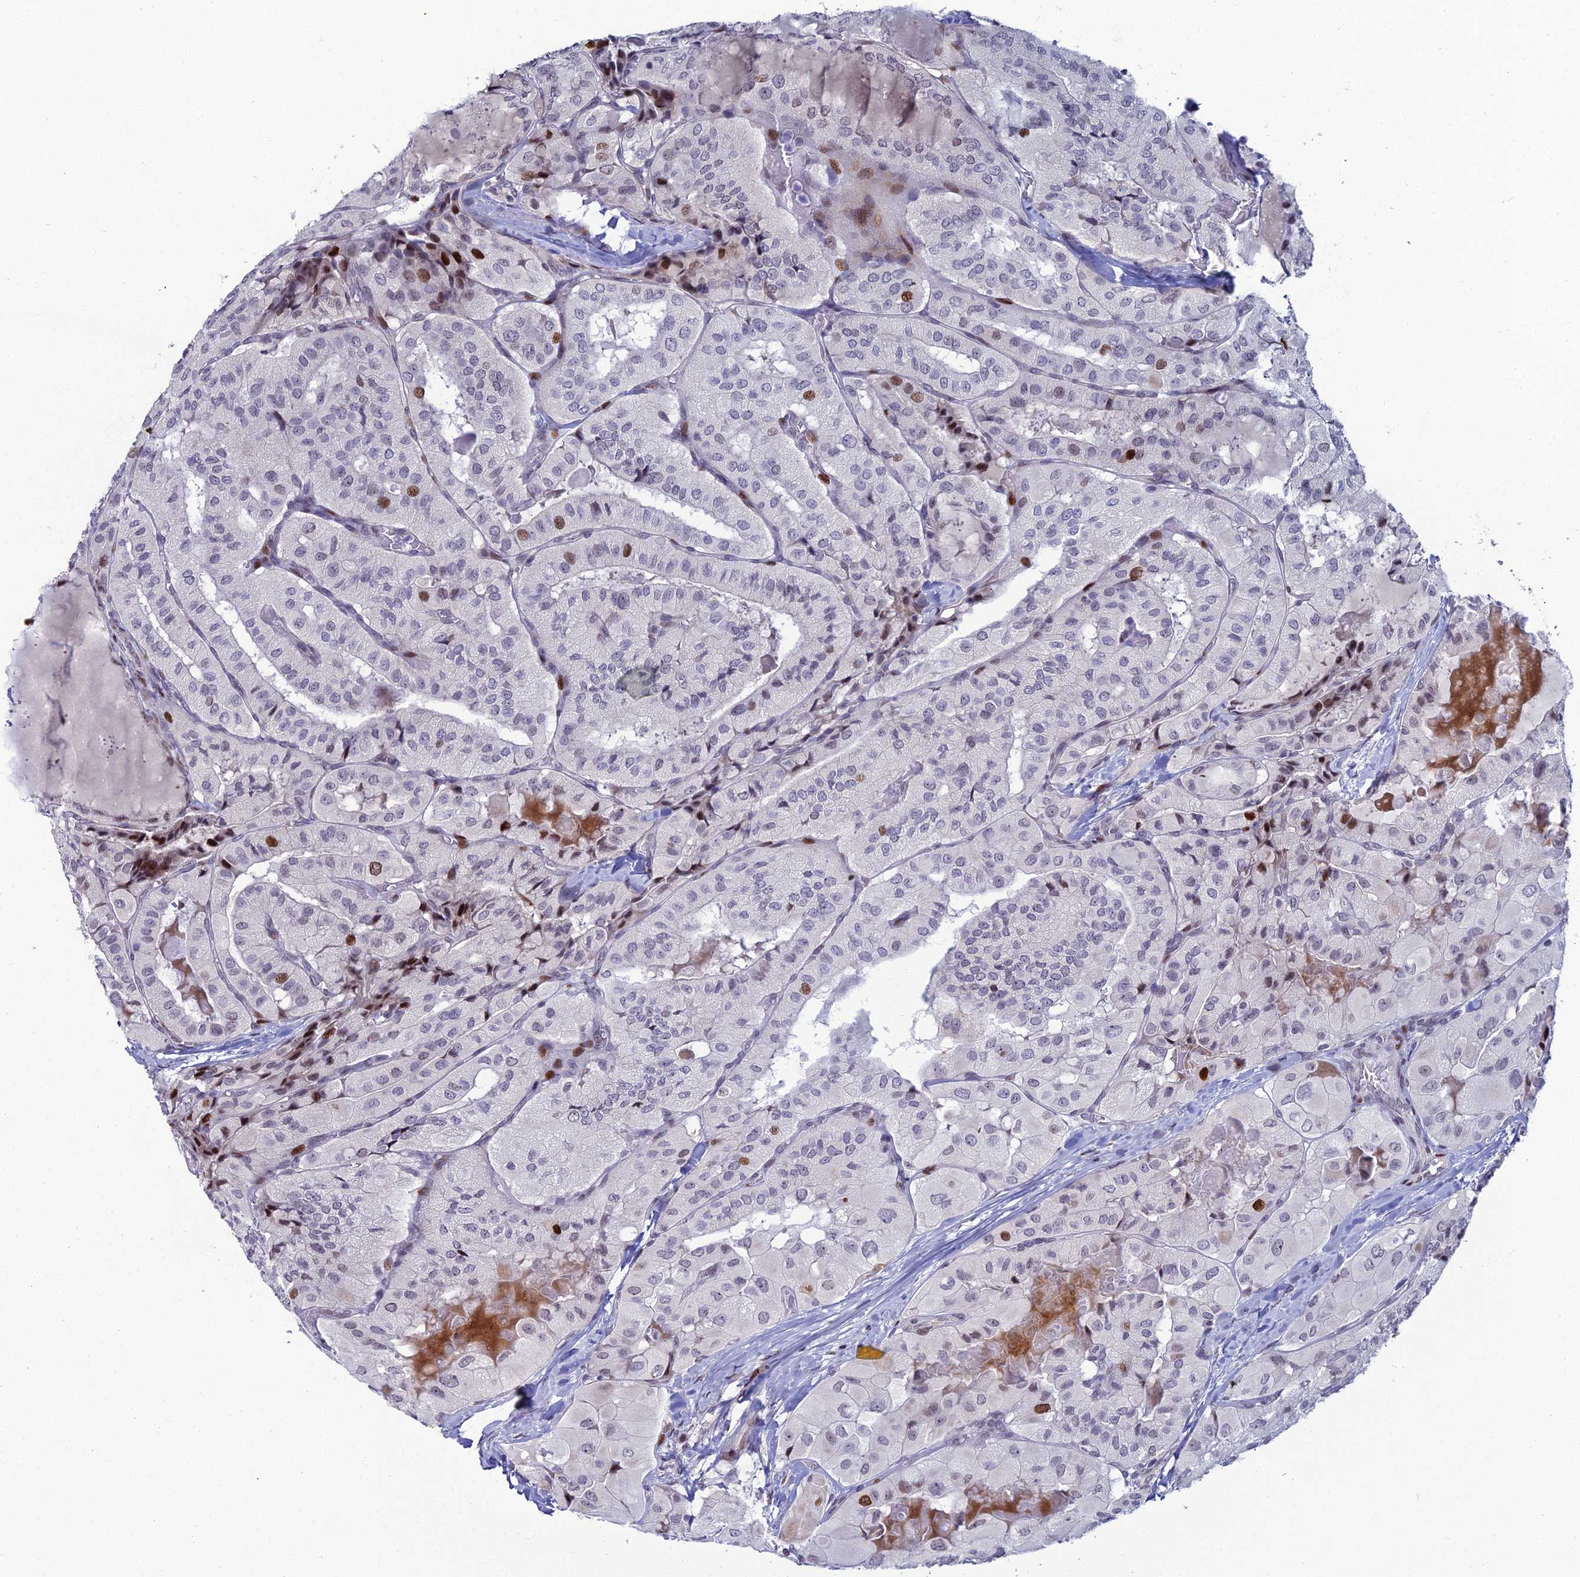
{"staining": {"intensity": "strong", "quantity": "<25%", "location": "nuclear"}, "tissue": "thyroid cancer", "cell_type": "Tumor cells", "image_type": "cancer", "snomed": [{"axis": "morphology", "description": "Normal tissue, NOS"}, {"axis": "morphology", "description": "Papillary adenocarcinoma, NOS"}, {"axis": "topography", "description": "Thyroid gland"}], "caption": "The image displays immunohistochemical staining of thyroid papillary adenocarcinoma. There is strong nuclear expression is identified in approximately <25% of tumor cells.", "gene": "TAF9B", "patient": {"sex": "female", "age": 59}}